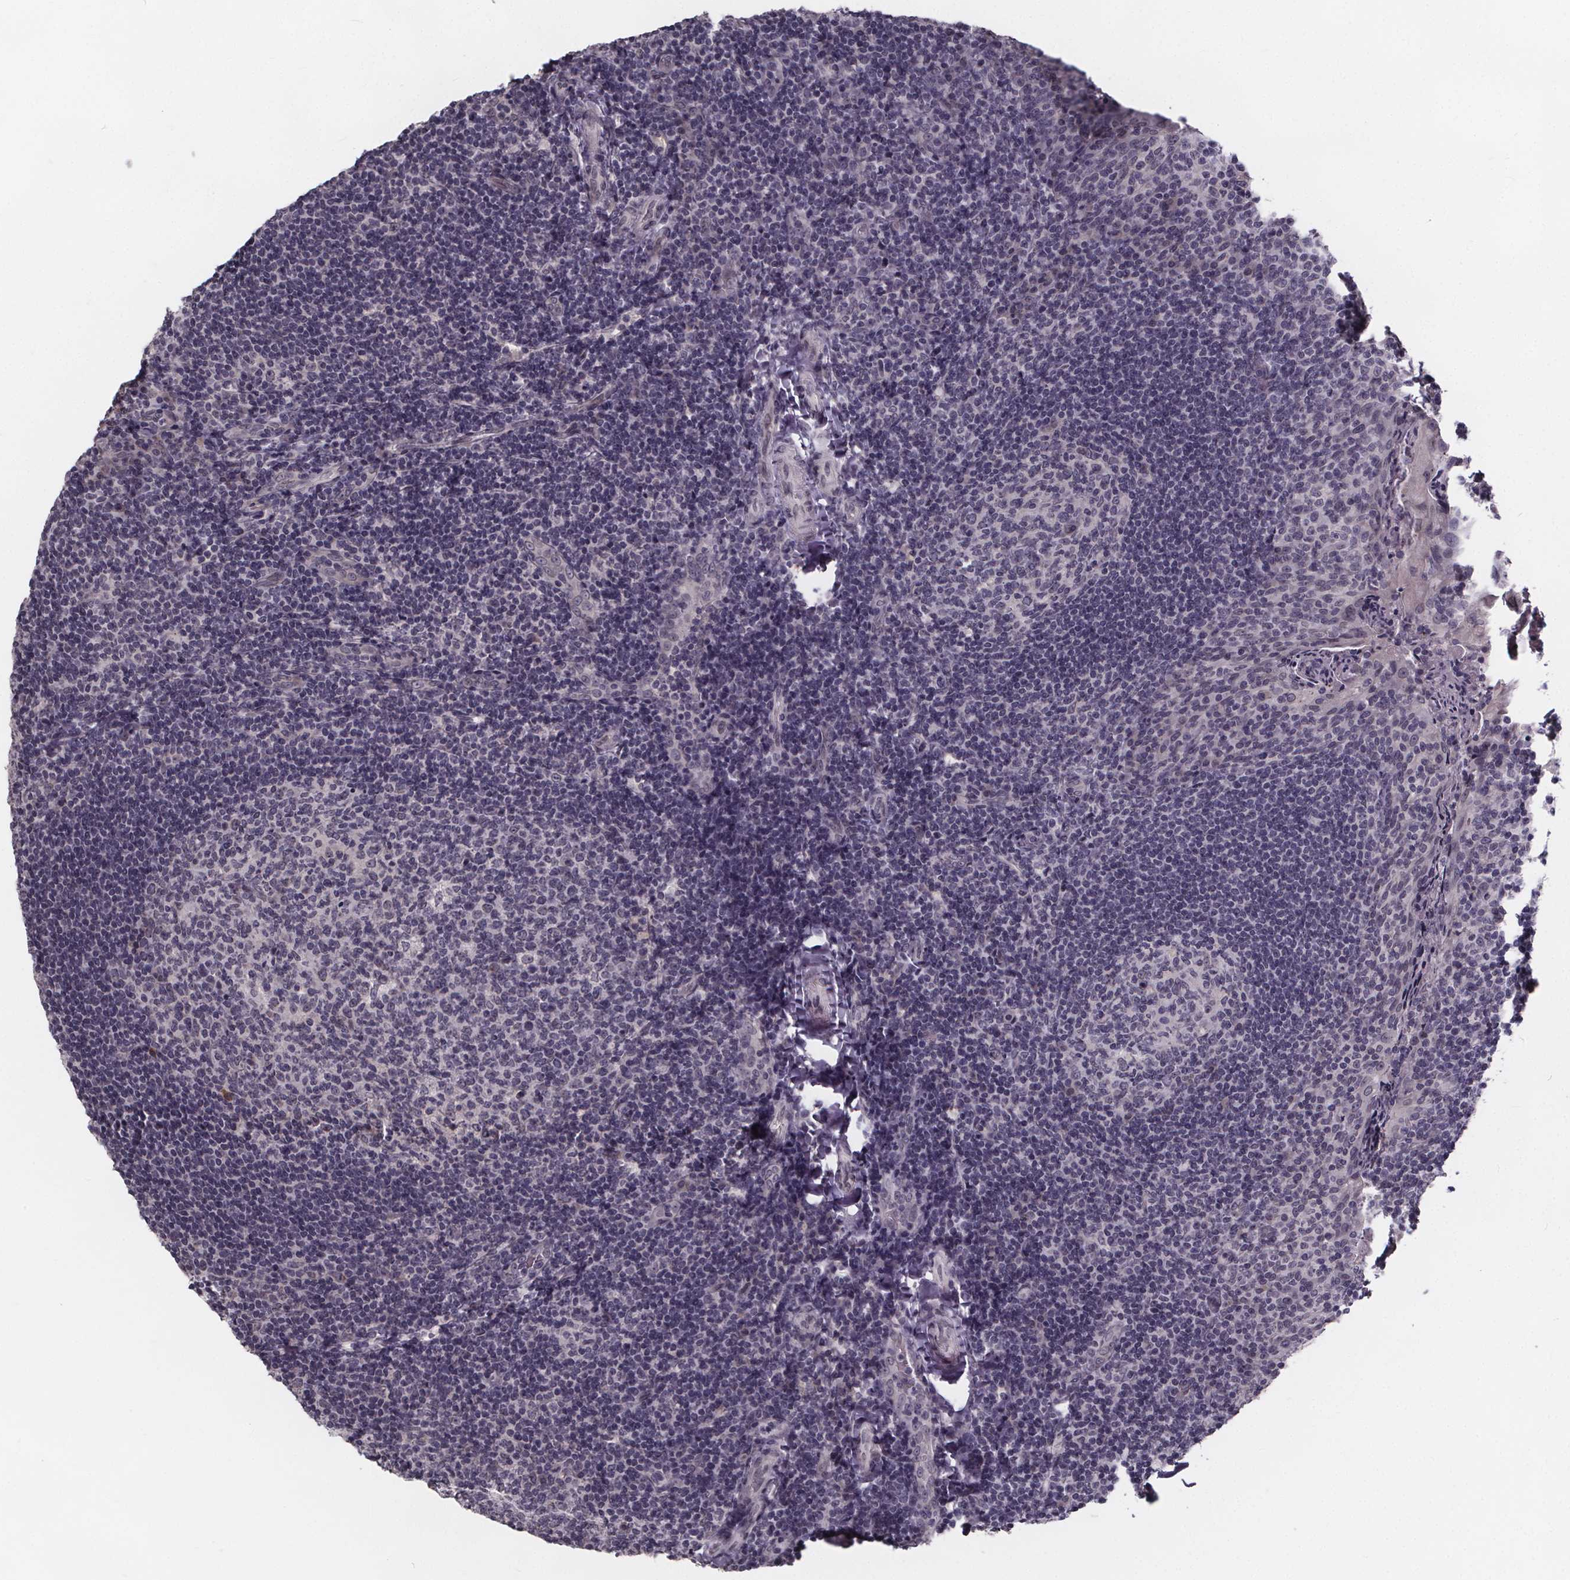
{"staining": {"intensity": "negative", "quantity": "none", "location": "none"}, "tissue": "tonsil", "cell_type": "Germinal center cells", "image_type": "normal", "snomed": [{"axis": "morphology", "description": "Normal tissue, NOS"}, {"axis": "topography", "description": "Tonsil"}], "caption": "Germinal center cells are negative for protein expression in benign human tonsil. The staining is performed using DAB brown chromogen with nuclei counter-stained in using hematoxylin.", "gene": "FAM181B", "patient": {"sex": "female", "age": 10}}